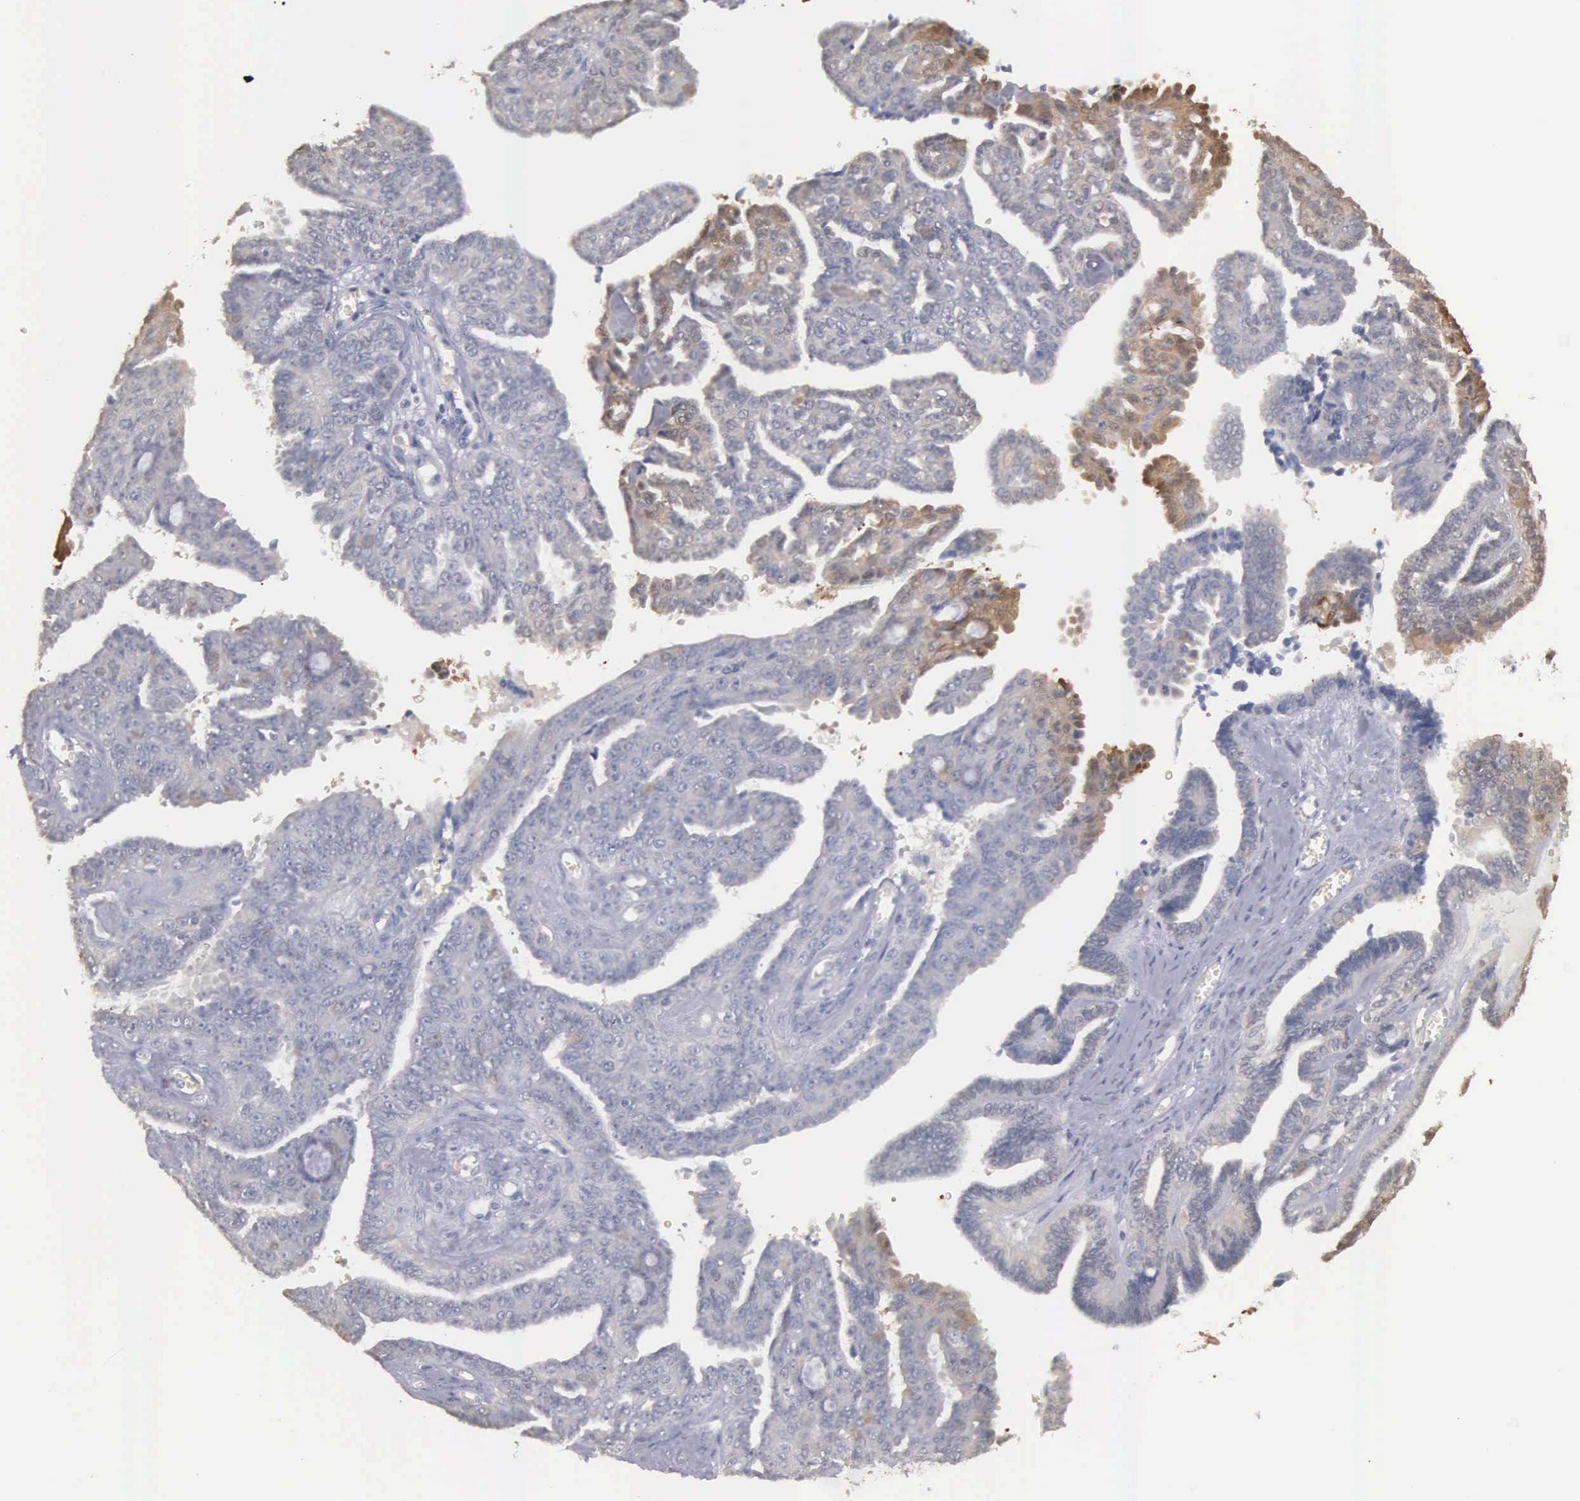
{"staining": {"intensity": "moderate", "quantity": "<25%", "location": "cytoplasmic/membranous"}, "tissue": "ovarian cancer", "cell_type": "Tumor cells", "image_type": "cancer", "snomed": [{"axis": "morphology", "description": "Cystadenocarcinoma, serous, NOS"}, {"axis": "topography", "description": "Ovary"}], "caption": "The immunohistochemical stain labels moderate cytoplasmic/membranous staining in tumor cells of ovarian serous cystadenocarcinoma tissue.", "gene": "ENO3", "patient": {"sex": "female", "age": 71}}